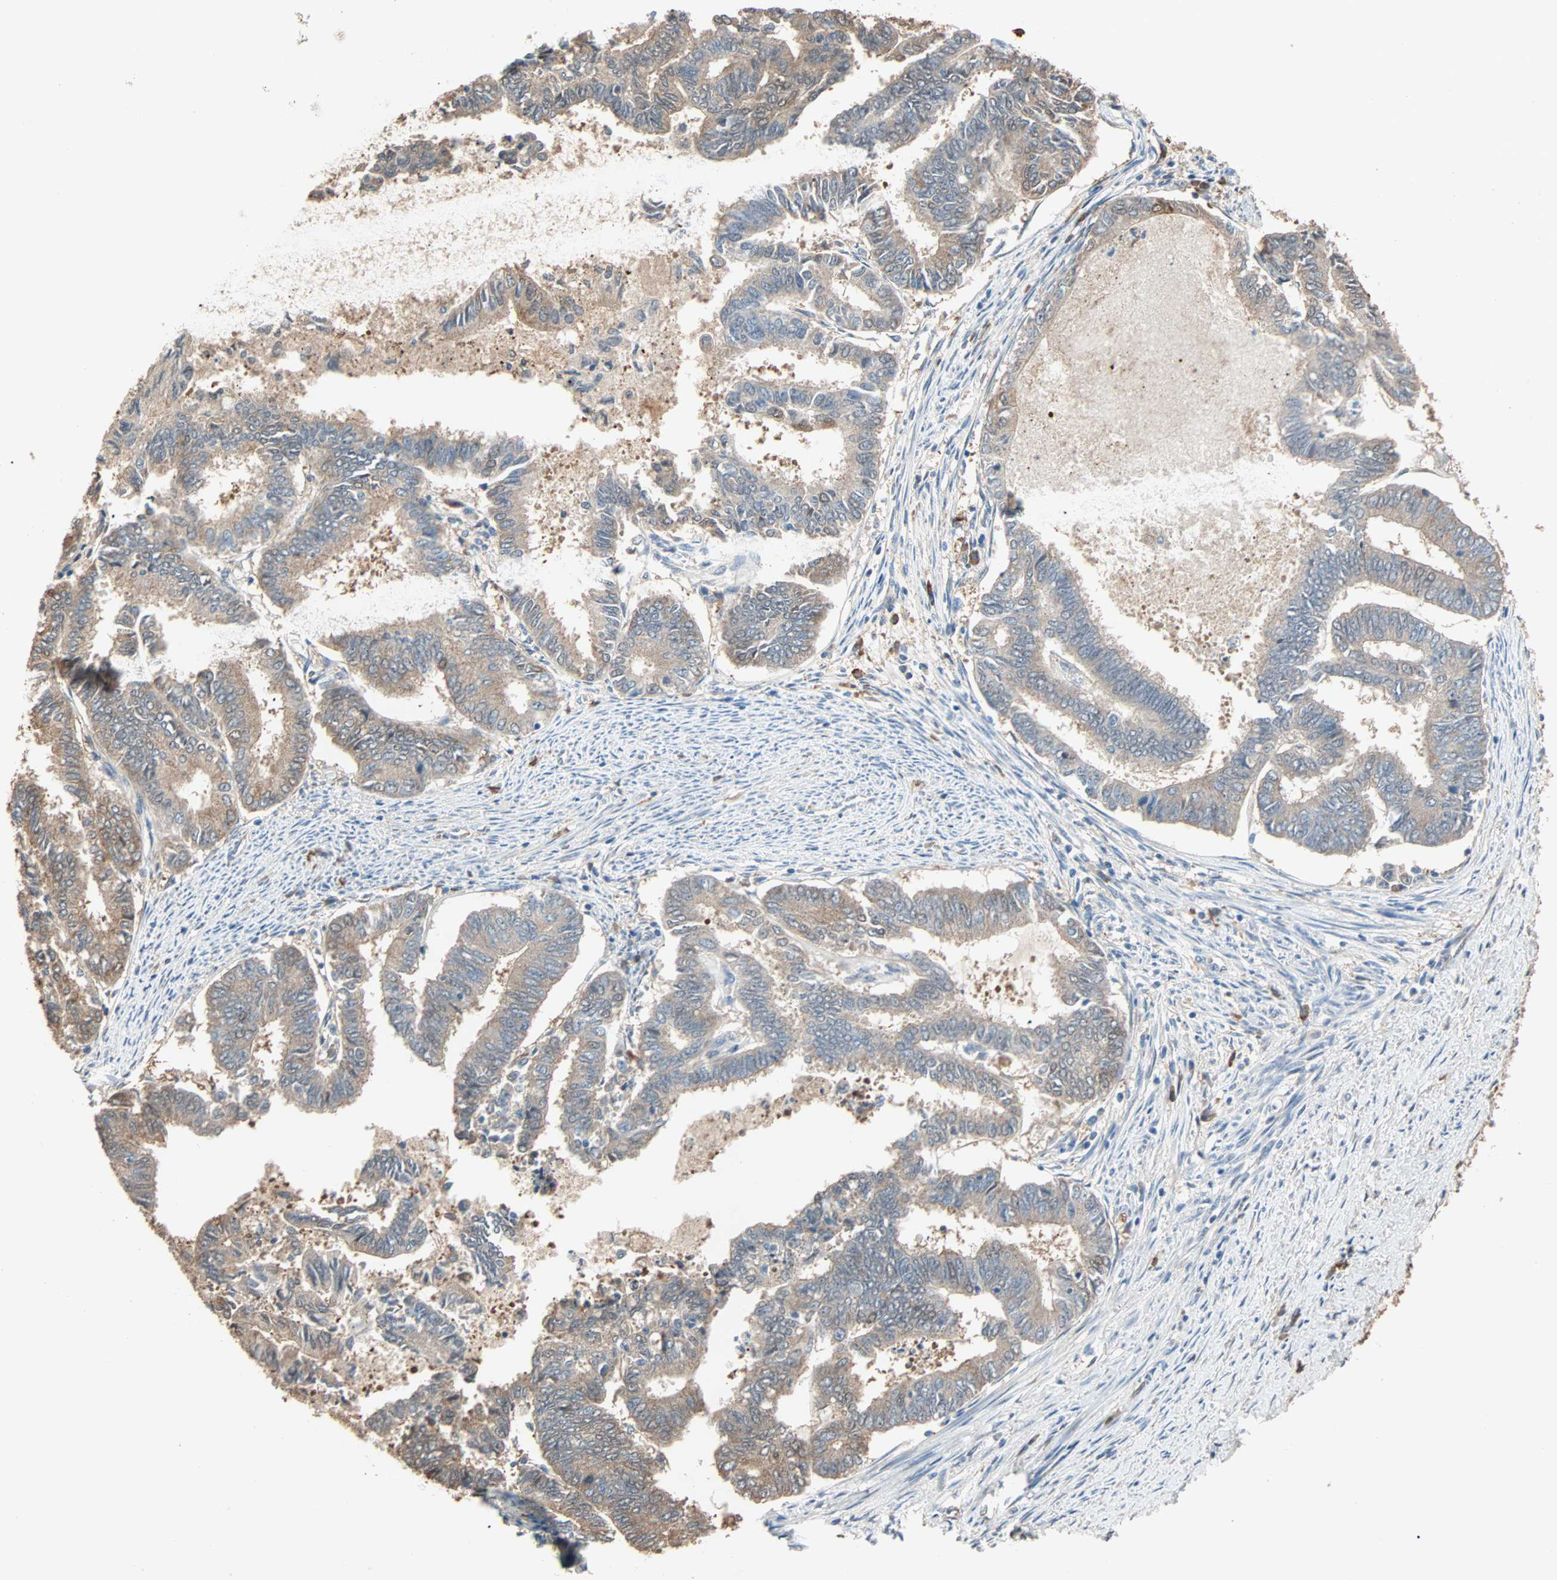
{"staining": {"intensity": "weak", "quantity": "25%-75%", "location": "cytoplasmic/membranous"}, "tissue": "endometrial cancer", "cell_type": "Tumor cells", "image_type": "cancer", "snomed": [{"axis": "morphology", "description": "Adenocarcinoma, NOS"}, {"axis": "topography", "description": "Endometrium"}], "caption": "Endometrial cancer (adenocarcinoma) stained for a protein (brown) shows weak cytoplasmic/membranous positive expression in approximately 25%-75% of tumor cells.", "gene": "PRDX1", "patient": {"sex": "female", "age": 86}}